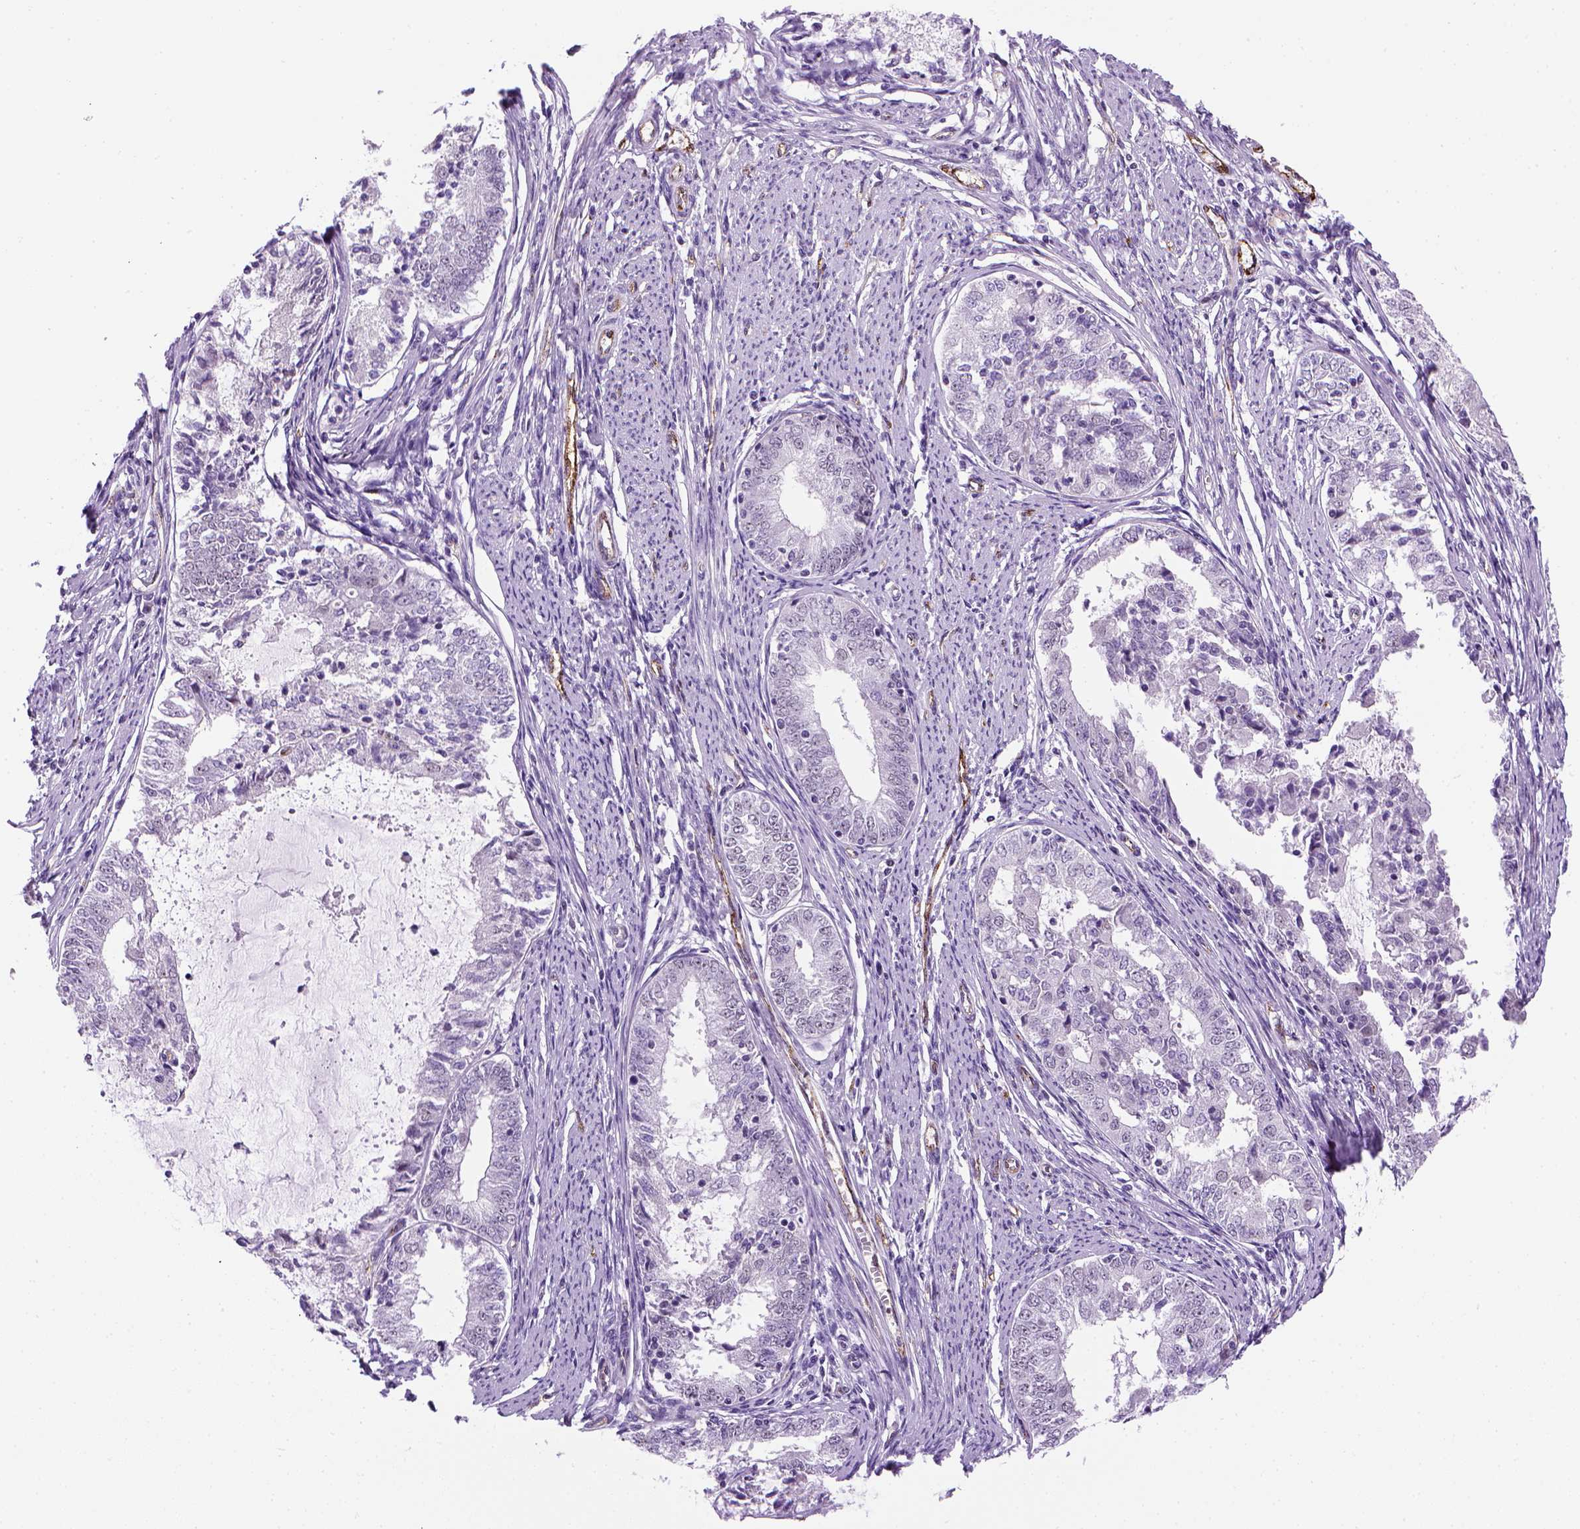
{"staining": {"intensity": "negative", "quantity": "none", "location": "none"}, "tissue": "endometrial cancer", "cell_type": "Tumor cells", "image_type": "cancer", "snomed": [{"axis": "morphology", "description": "Adenocarcinoma, NOS"}, {"axis": "topography", "description": "Endometrium"}], "caption": "Tumor cells show no significant protein positivity in endometrial cancer (adenocarcinoma). (DAB (3,3'-diaminobenzidine) immunohistochemistry with hematoxylin counter stain).", "gene": "VWF", "patient": {"sex": "female", "age": 57}}